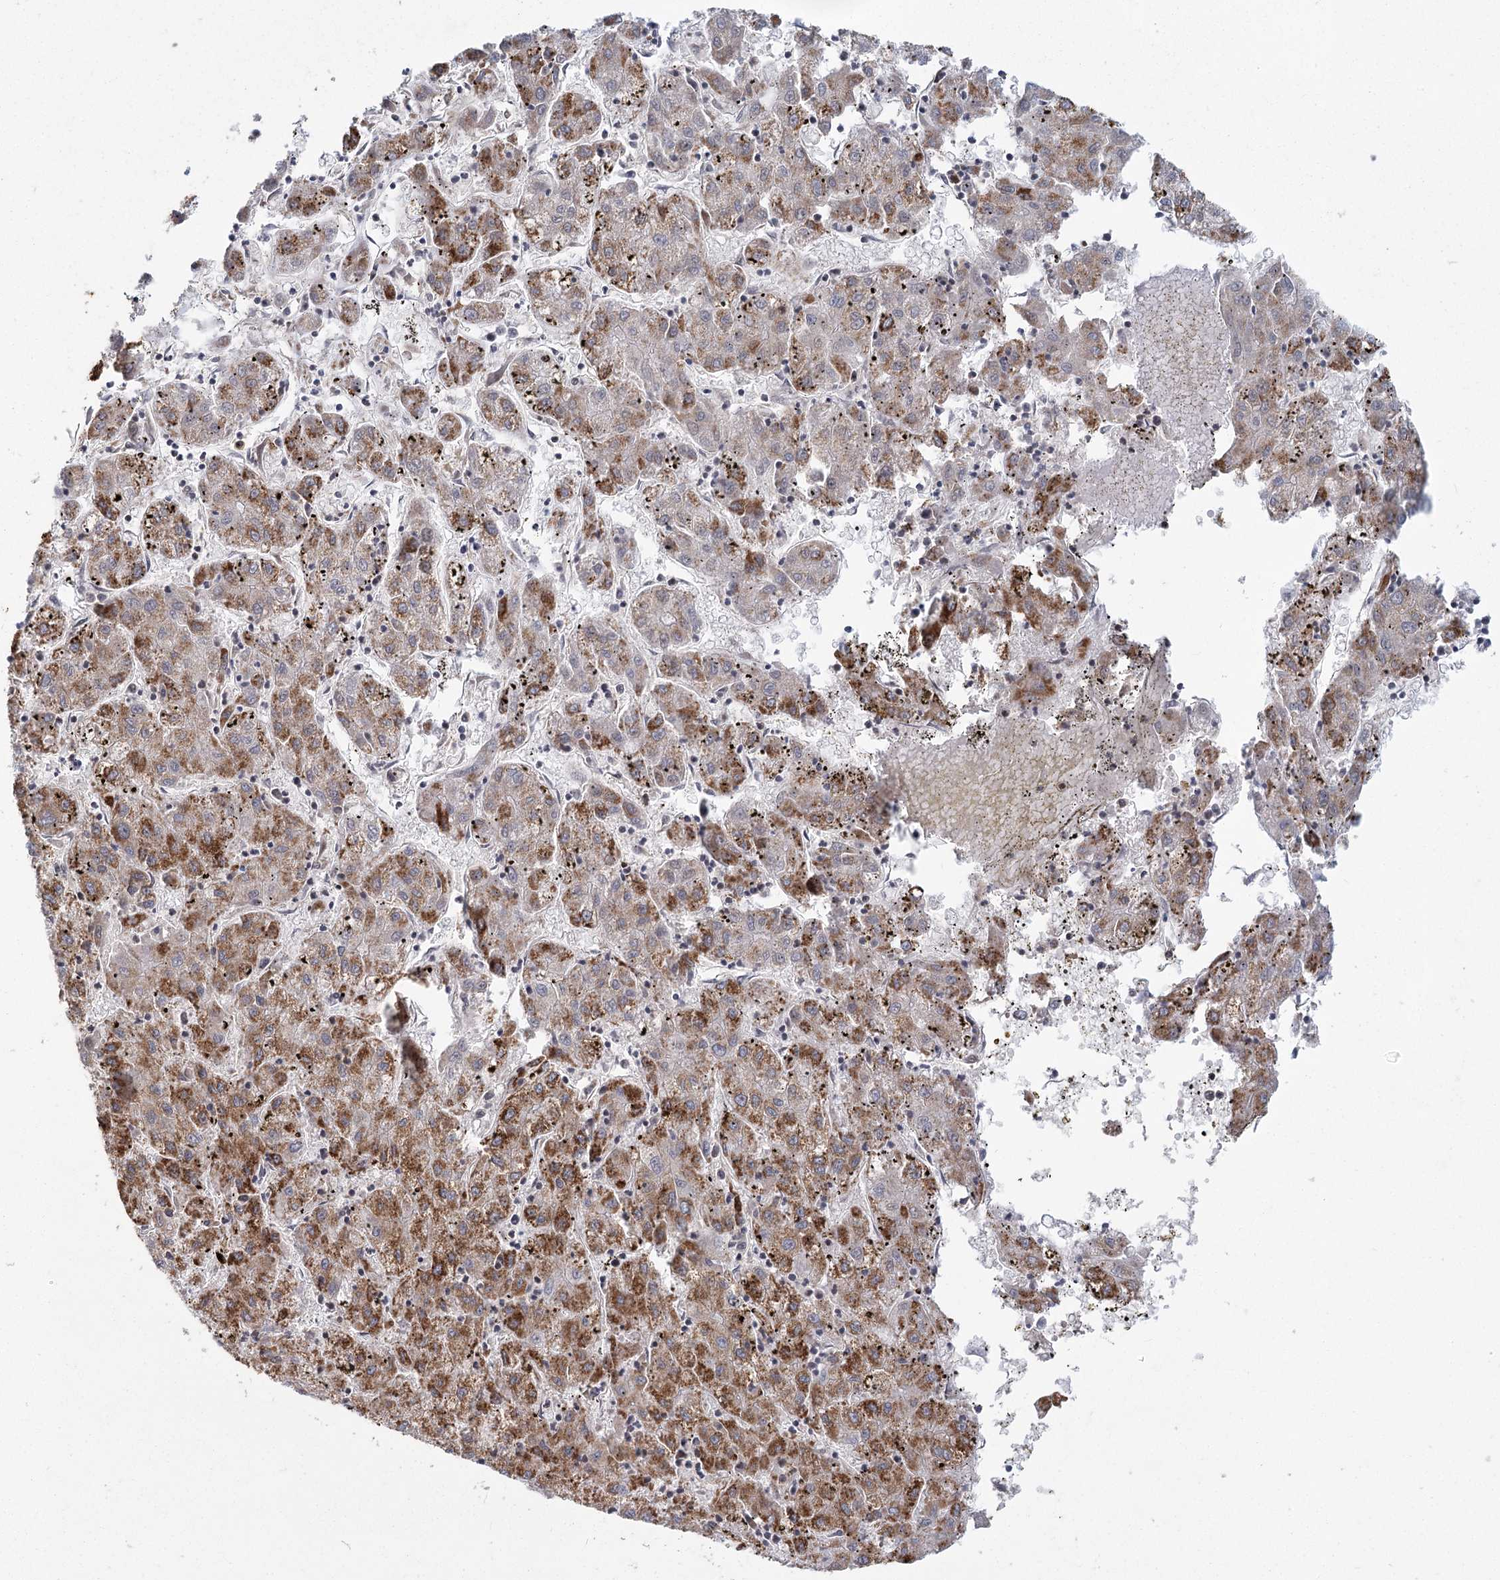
{"staining": {"intensity": "moderate", "quantity": ">75%", "location": "cytoplasmic/membranous"}, "tissue": "liver cancer", "cell_type": "Tumor cells", "image_type": "cancer", "snomed": [{"axis": "morphology", "description": "Carcinoma, Hepatocellular, NOS"}, {"axis": "topography", "description": "Liver"}], "caption": "Protein expression analysis of liver cancer (hepatocellular carcinoma) demonstrates moderate cytoplasmic/membranous staining in approximately >75% of tumor cells. The protein is stained brown, and the nuclei are stained in blue (DAB IHC with brightfield microscopy, high magnification).", "gene": "ZCCHC24", "patient": {"sex": "male", "age": 72}}